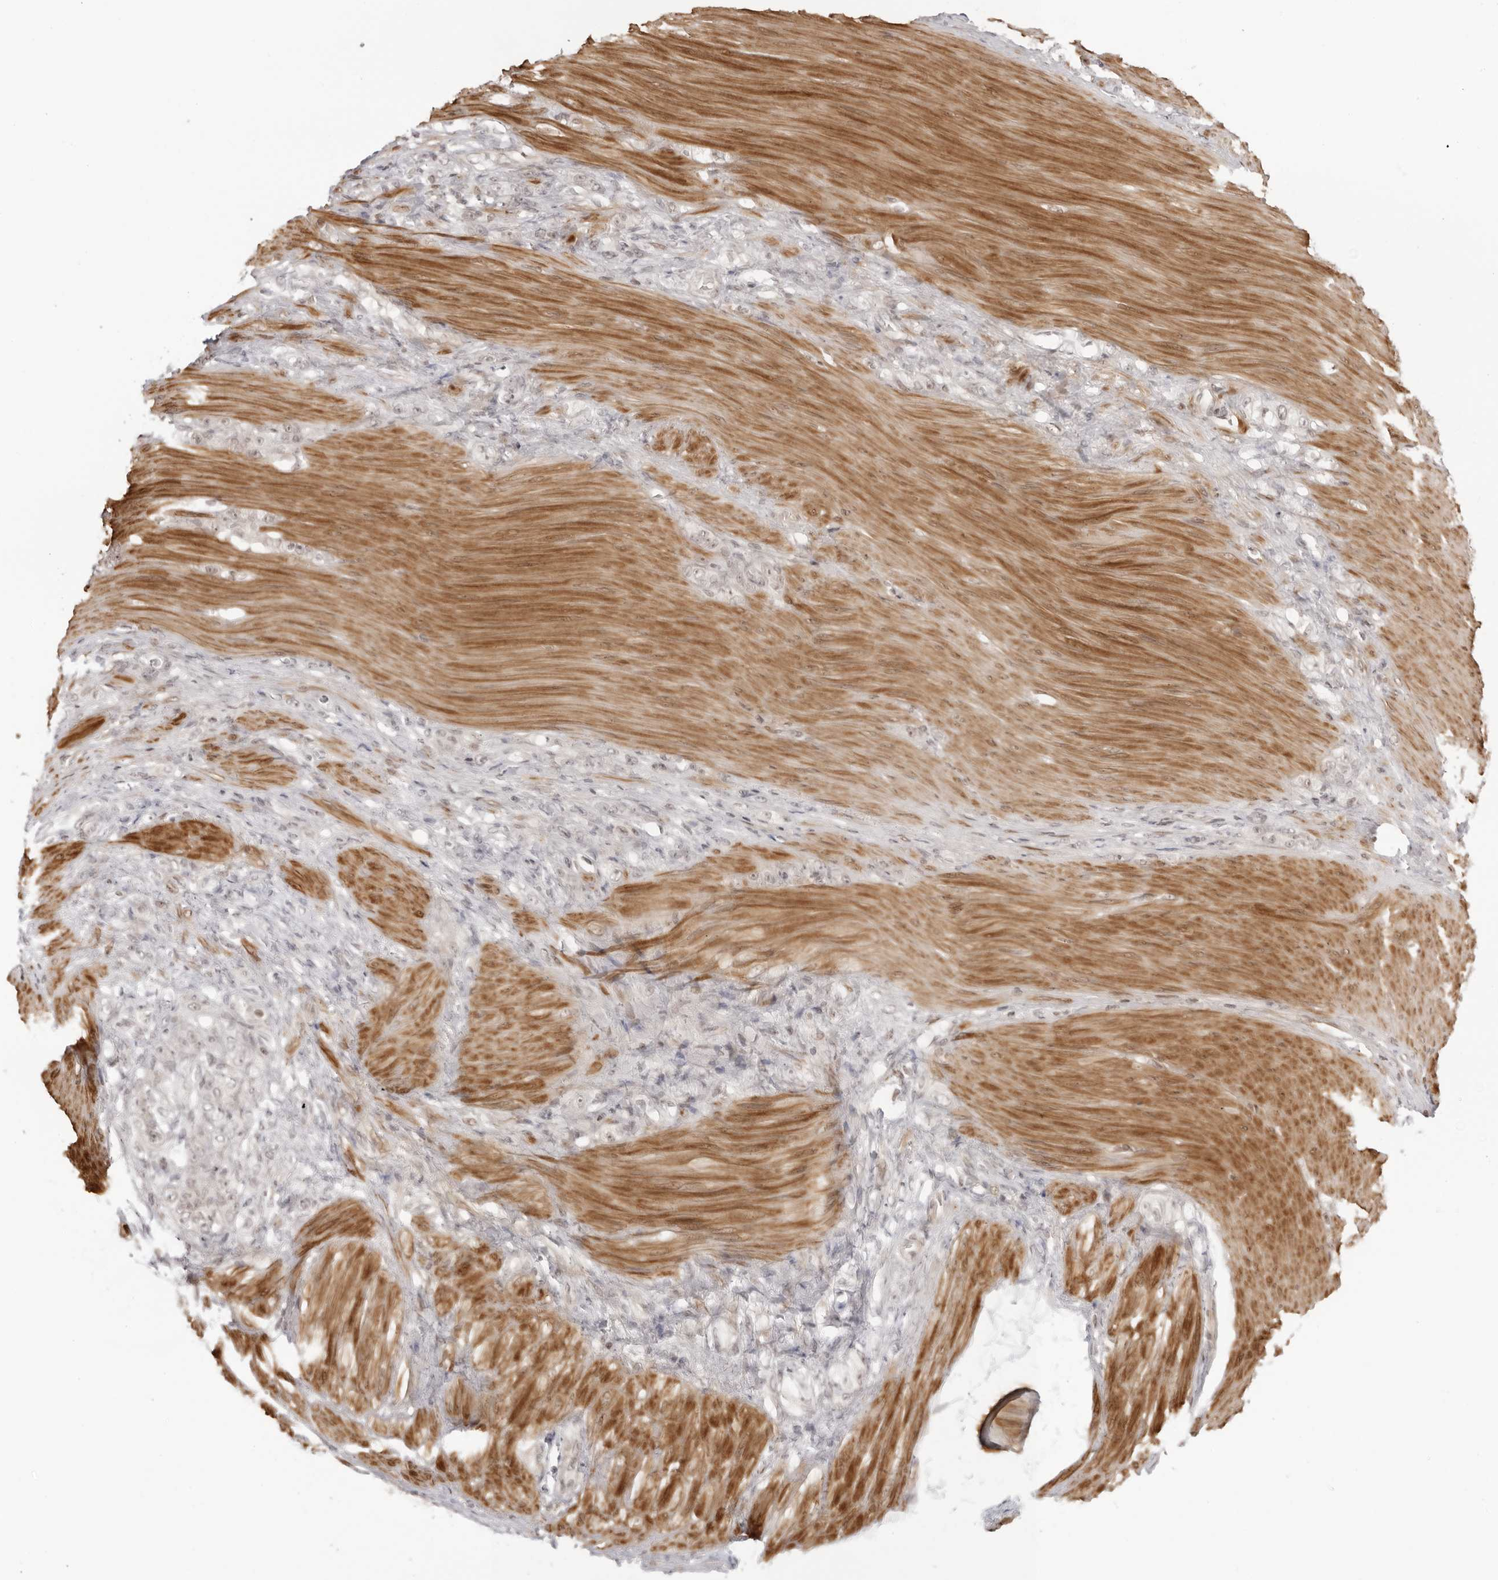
{"staining": {"intensity": "negative", "quantity": "none", "location": "none"}, "tissue": "stomach cancer", "cell_type": "Tumor cells", "image_type": "cancer", "snomed": [{"axis": "morphology", "description": "Normal tissue, NOS"}, {"axis": "morphology", "description": "Adenocarcinoma, NOS"}, {"axis": "topography", "description": "Stomach"}], "caption": "IHC of stomach adenocarcinoma shows no staining in tumor cells.", "gene": "RNF146", "patient": {"sex": "male", "age": 82}}